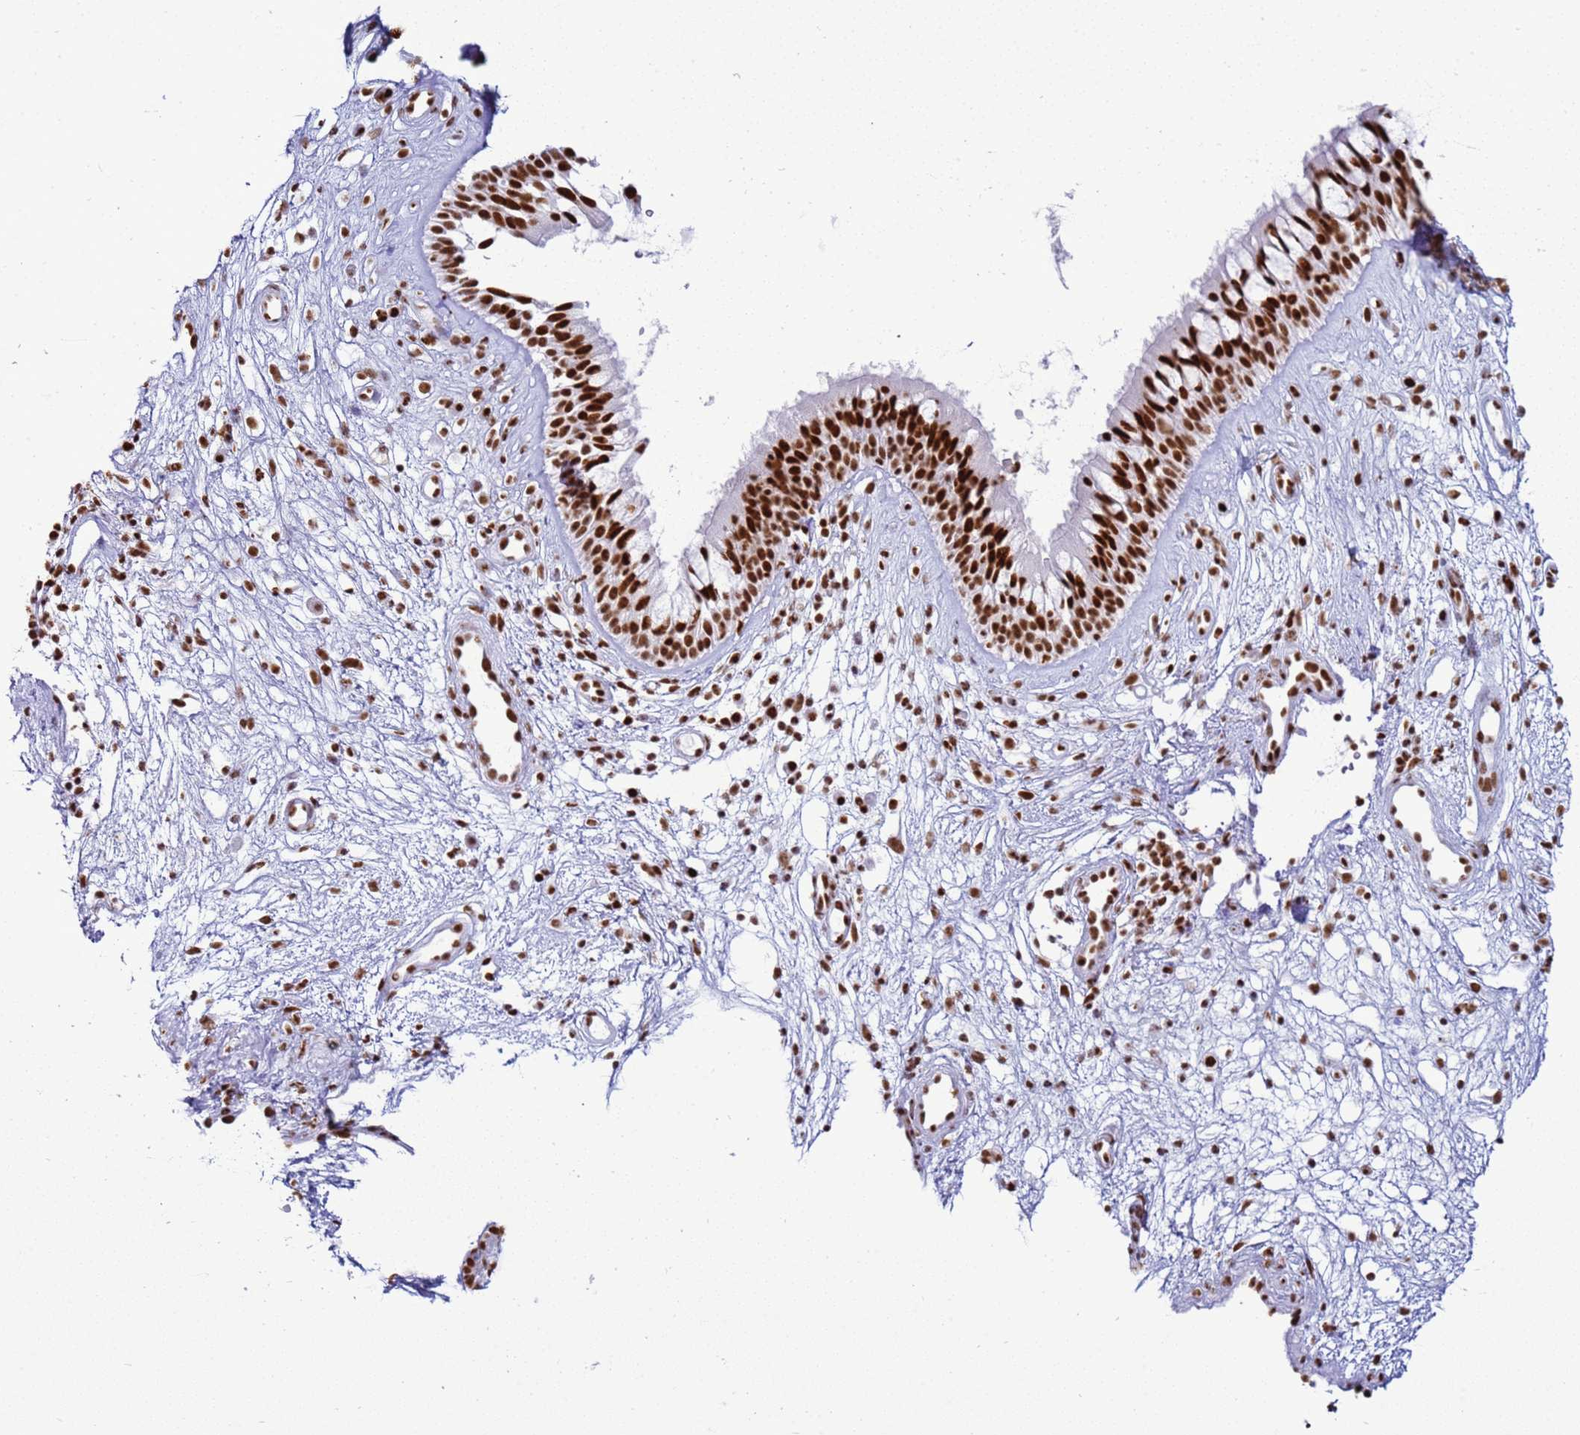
{"staining": {"intensity": "strong", "quantity": ">75%", "location": "nuclear"}, "tissue": "nasopharynx", "cell_type": "Respiratory epithelial cells", "image_type": "normal", "snomed": [{"axis": "morphology", "description": "Normal tissue, NOS"}, {"axis": "topography", "description": "Nasopharynx"}], "caption": "IHC (DAB (3,3'-diaminobenzidine)) staining of benign human nasopharynx shows strong nuclear protein positivity in about >75% of respiratory epithelial cells. Nuclei are stained in blue.", "gene": "RALY", "patient": {"sex": "male", "age": 32}}